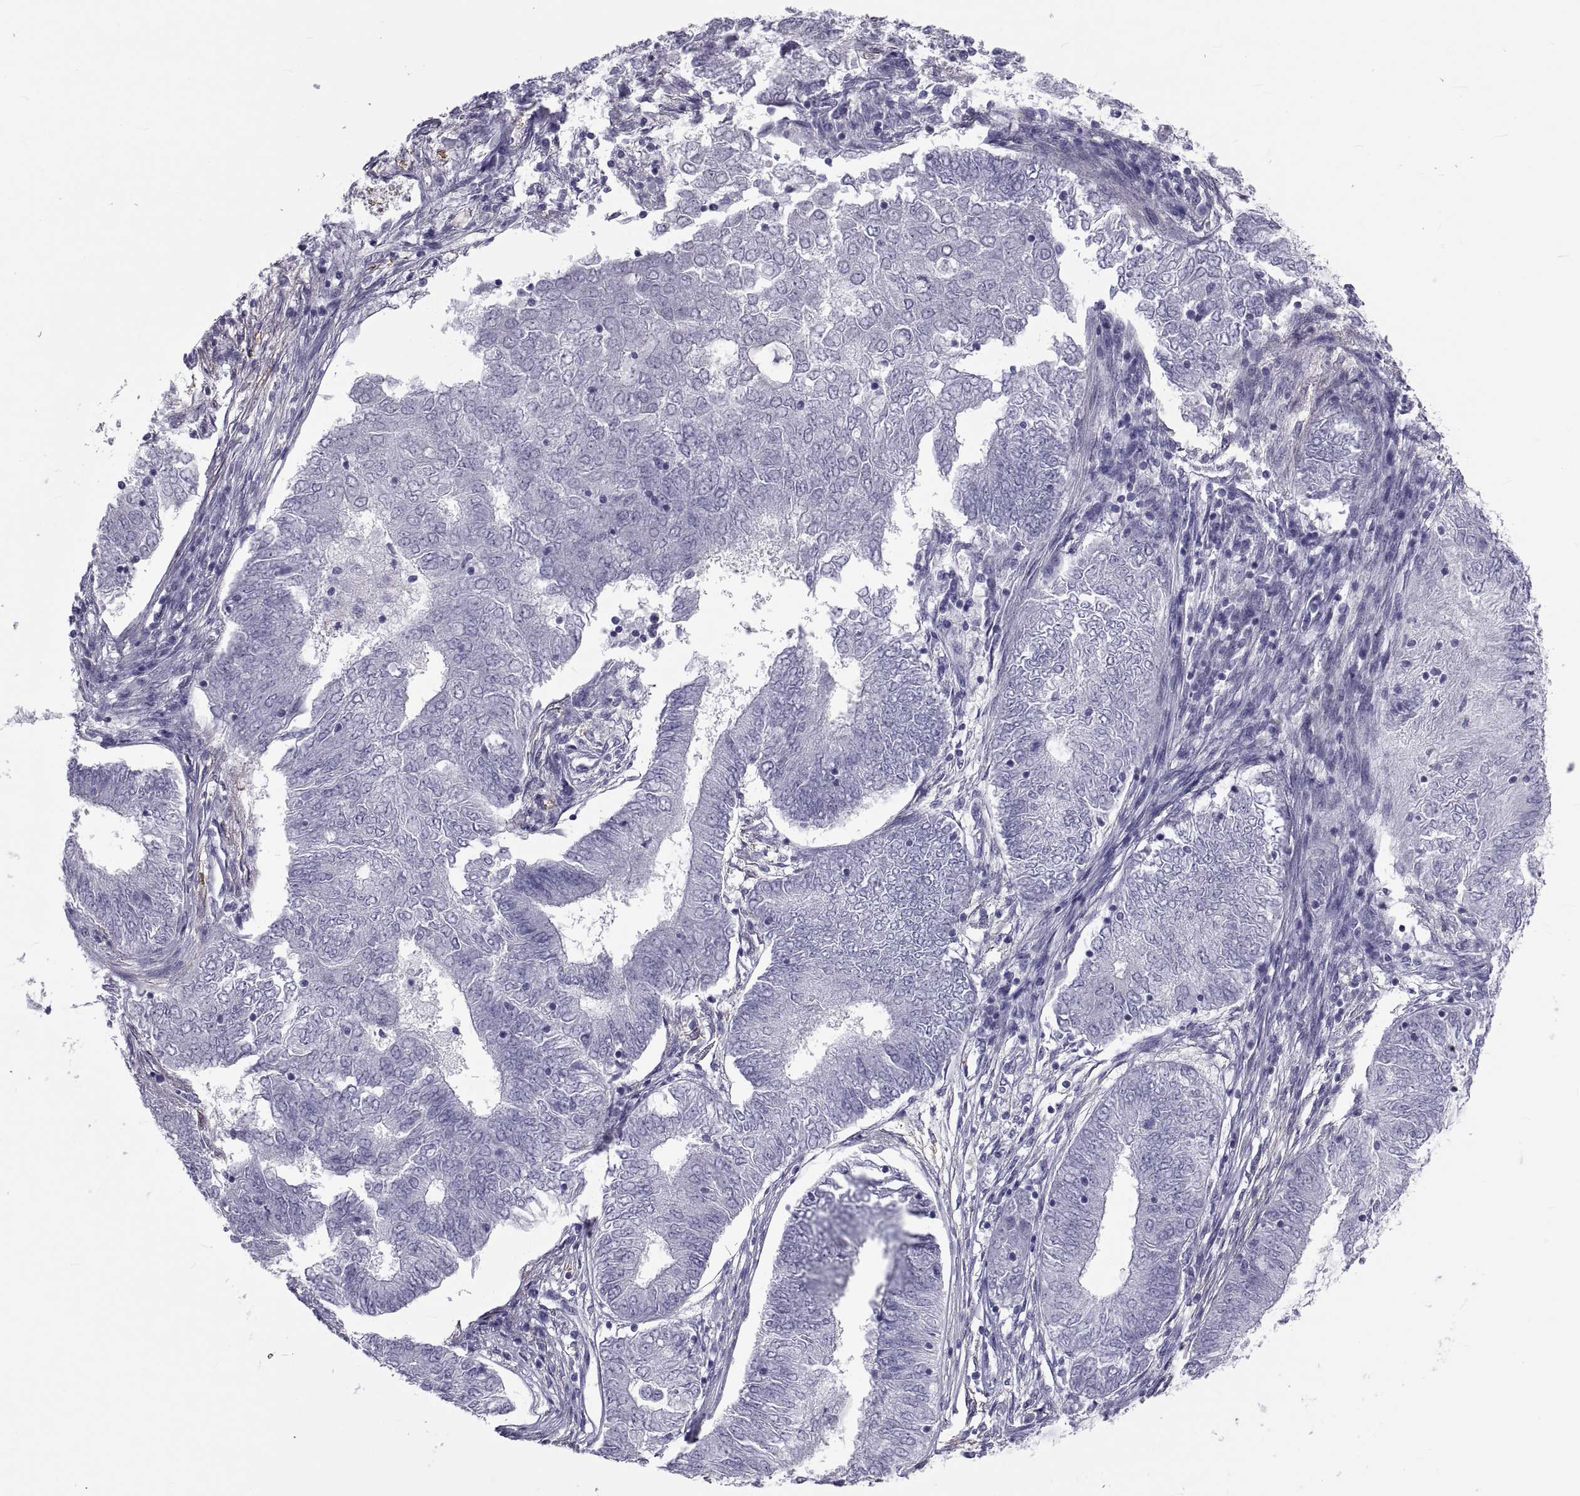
{"staining": {"intensity": "negative", "quantity": "none", "location": "none"}, "tissue": "endometrial cancer", "cell_type": "Tumor cells", "image_type": "cancer", "snomed": [{"axis": "morphology", "description": "Adenocarcinoma, NOS"}, {"axis": "topography", "description": "Endometrium"}], "caption": "Adenocarcinoma (endometrial) was stained to show a protein in brown. There is no significant expression in tumor cells.", "gene": "MAGEB1", "patient": {"sex": "female", "age": 62}}